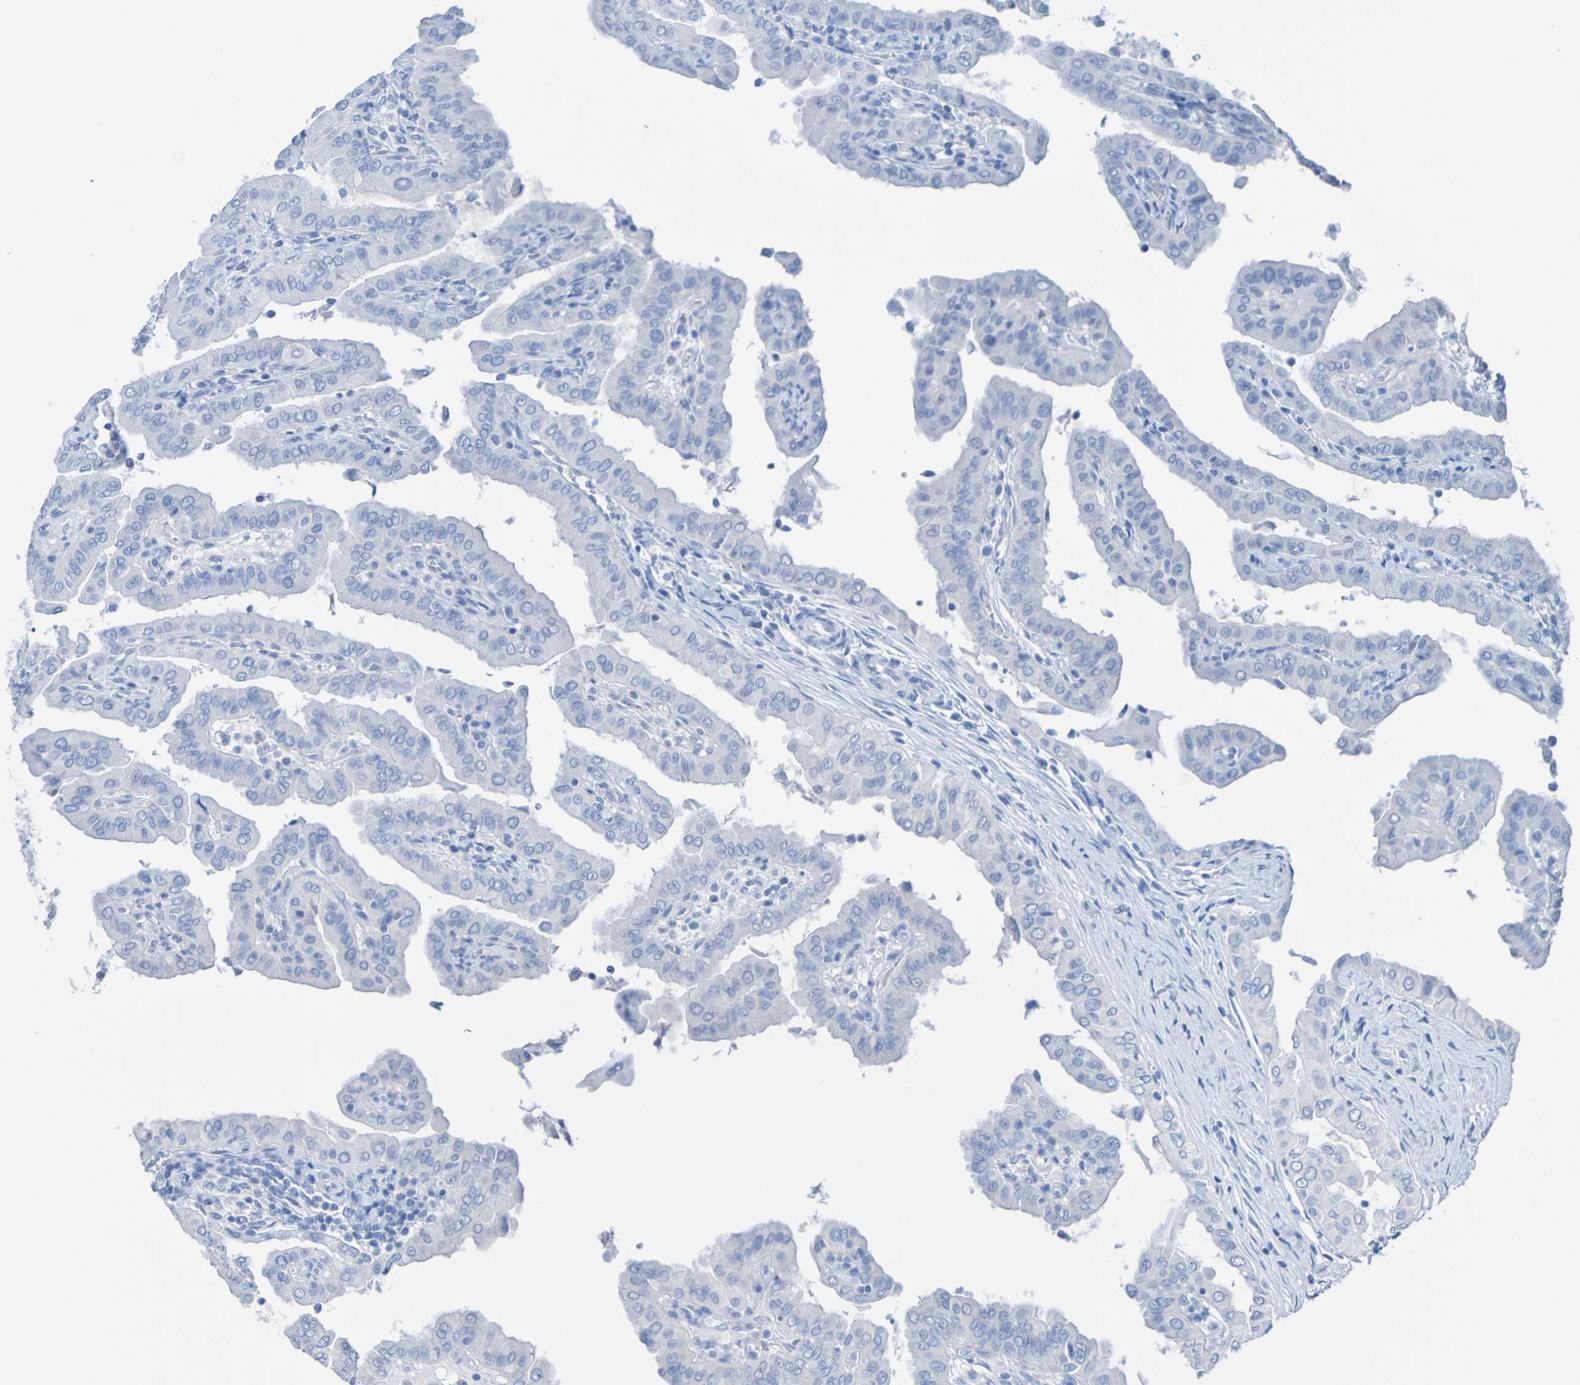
{"staining": {"intensity": "negative", "quantity": "none", "location": "none"}, "tissue": "thyroid cancer", "cell_type": "Tumor cells", "image_type": "cancer", "snomed": [{"axis": "morphology", "description": "Papillary adenocarcinoma, NOS"}, {"axis": "topography", "description": "Thyroid gland"}], "caption": "Tumor cells show no significant staining in thyroid cancer (papillary adenocarcinoma).", "gene": "ACMSD", "patient": {"sex": "male", "age": 33}}